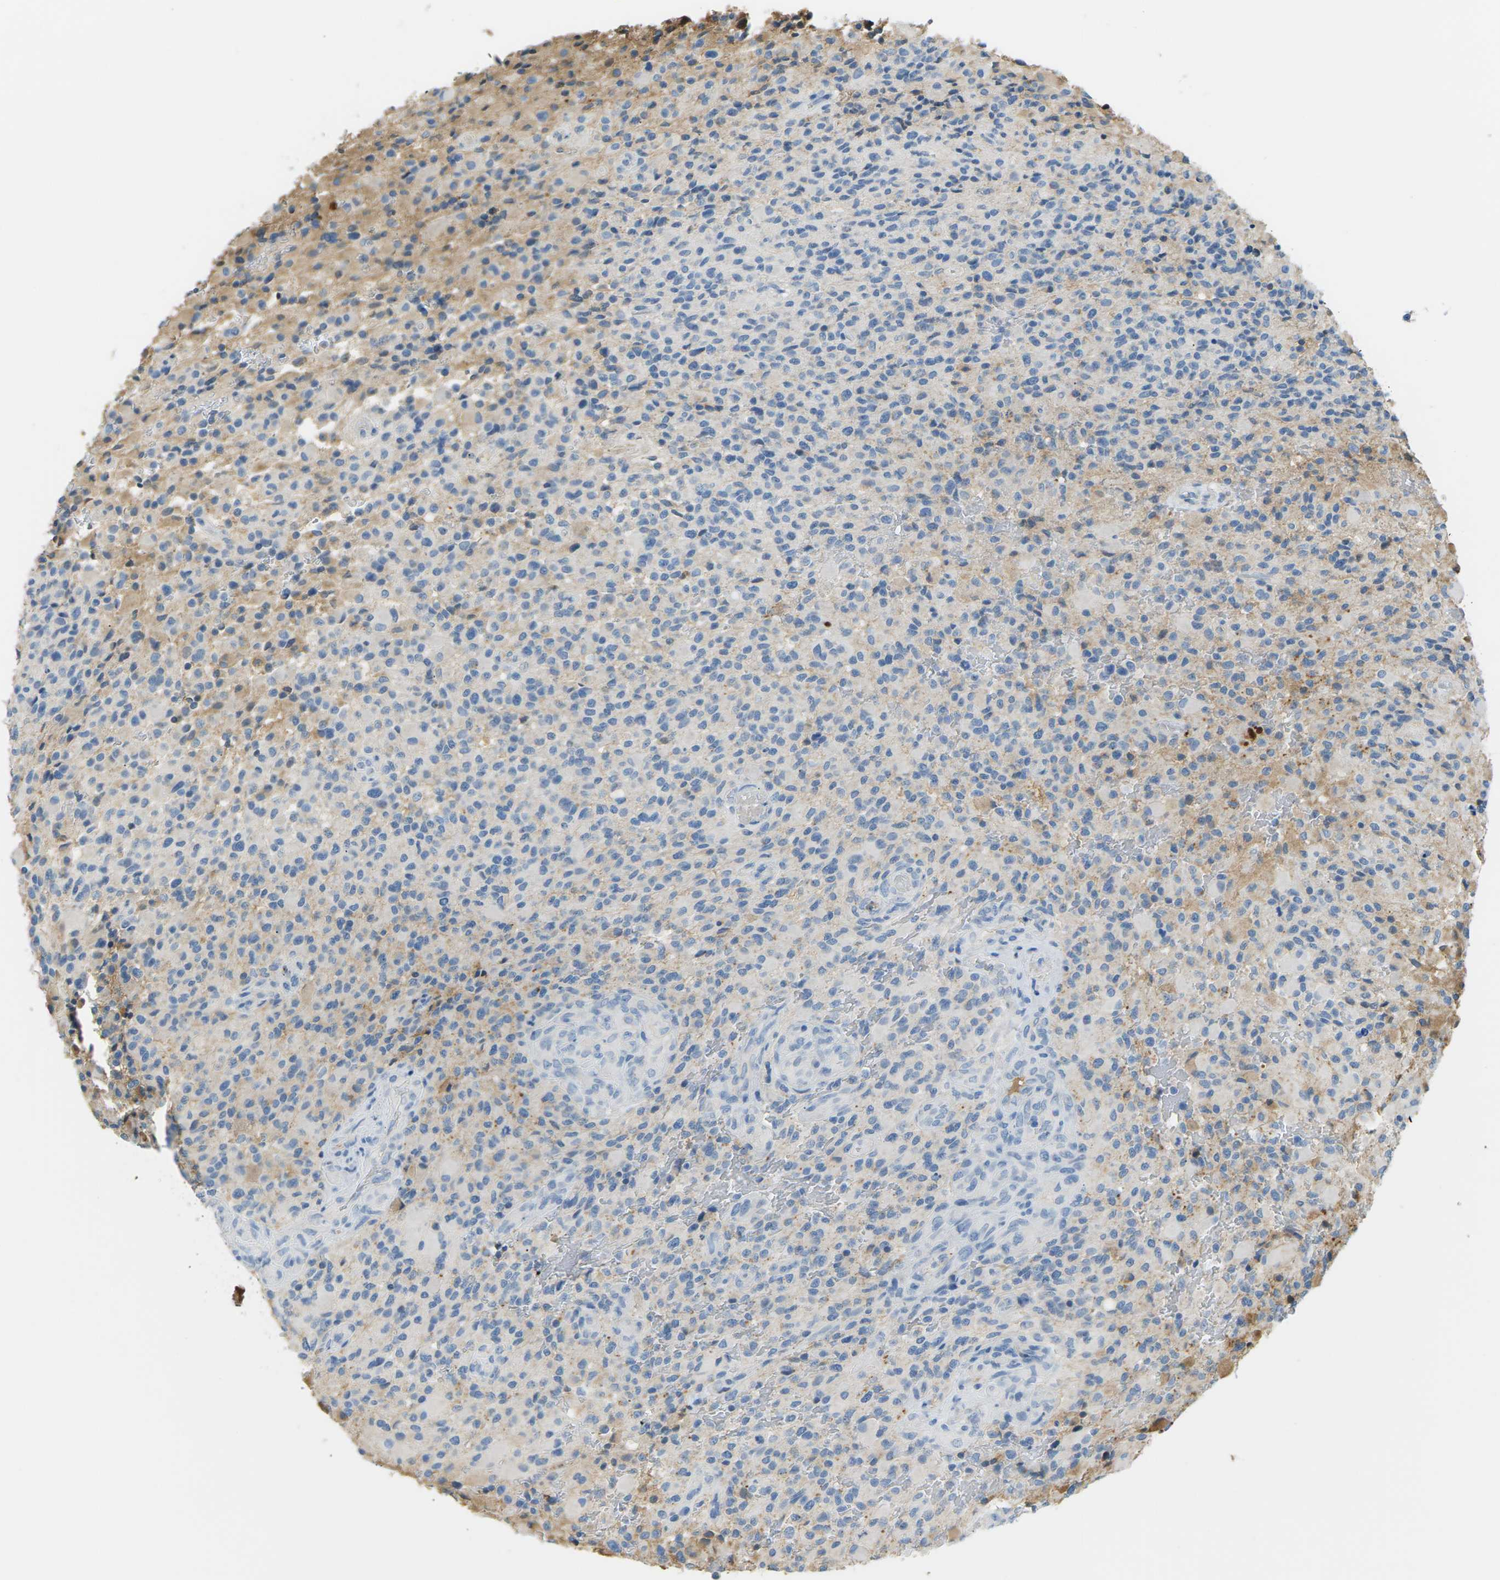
{"staining": {"intensity": "weak", "quantity": "<25%", "location": "cytoplasmic/membranous"}, "tissue": "glioma", "cell_type": "Tumor cells", "image_type": "cancer", "snomed": [{"axis": "morphology", "description": "Glioma, malignant, High grade"}, {"axis": "topography", "description": "Brain"}], "caption": "This is an immunohistochemistry (IHC) histopathology image of high-grade glioma (malignant). There is no staining in tumor cells.", "gene": "CFI", "patient": {"sex": "male", "age": 71}}